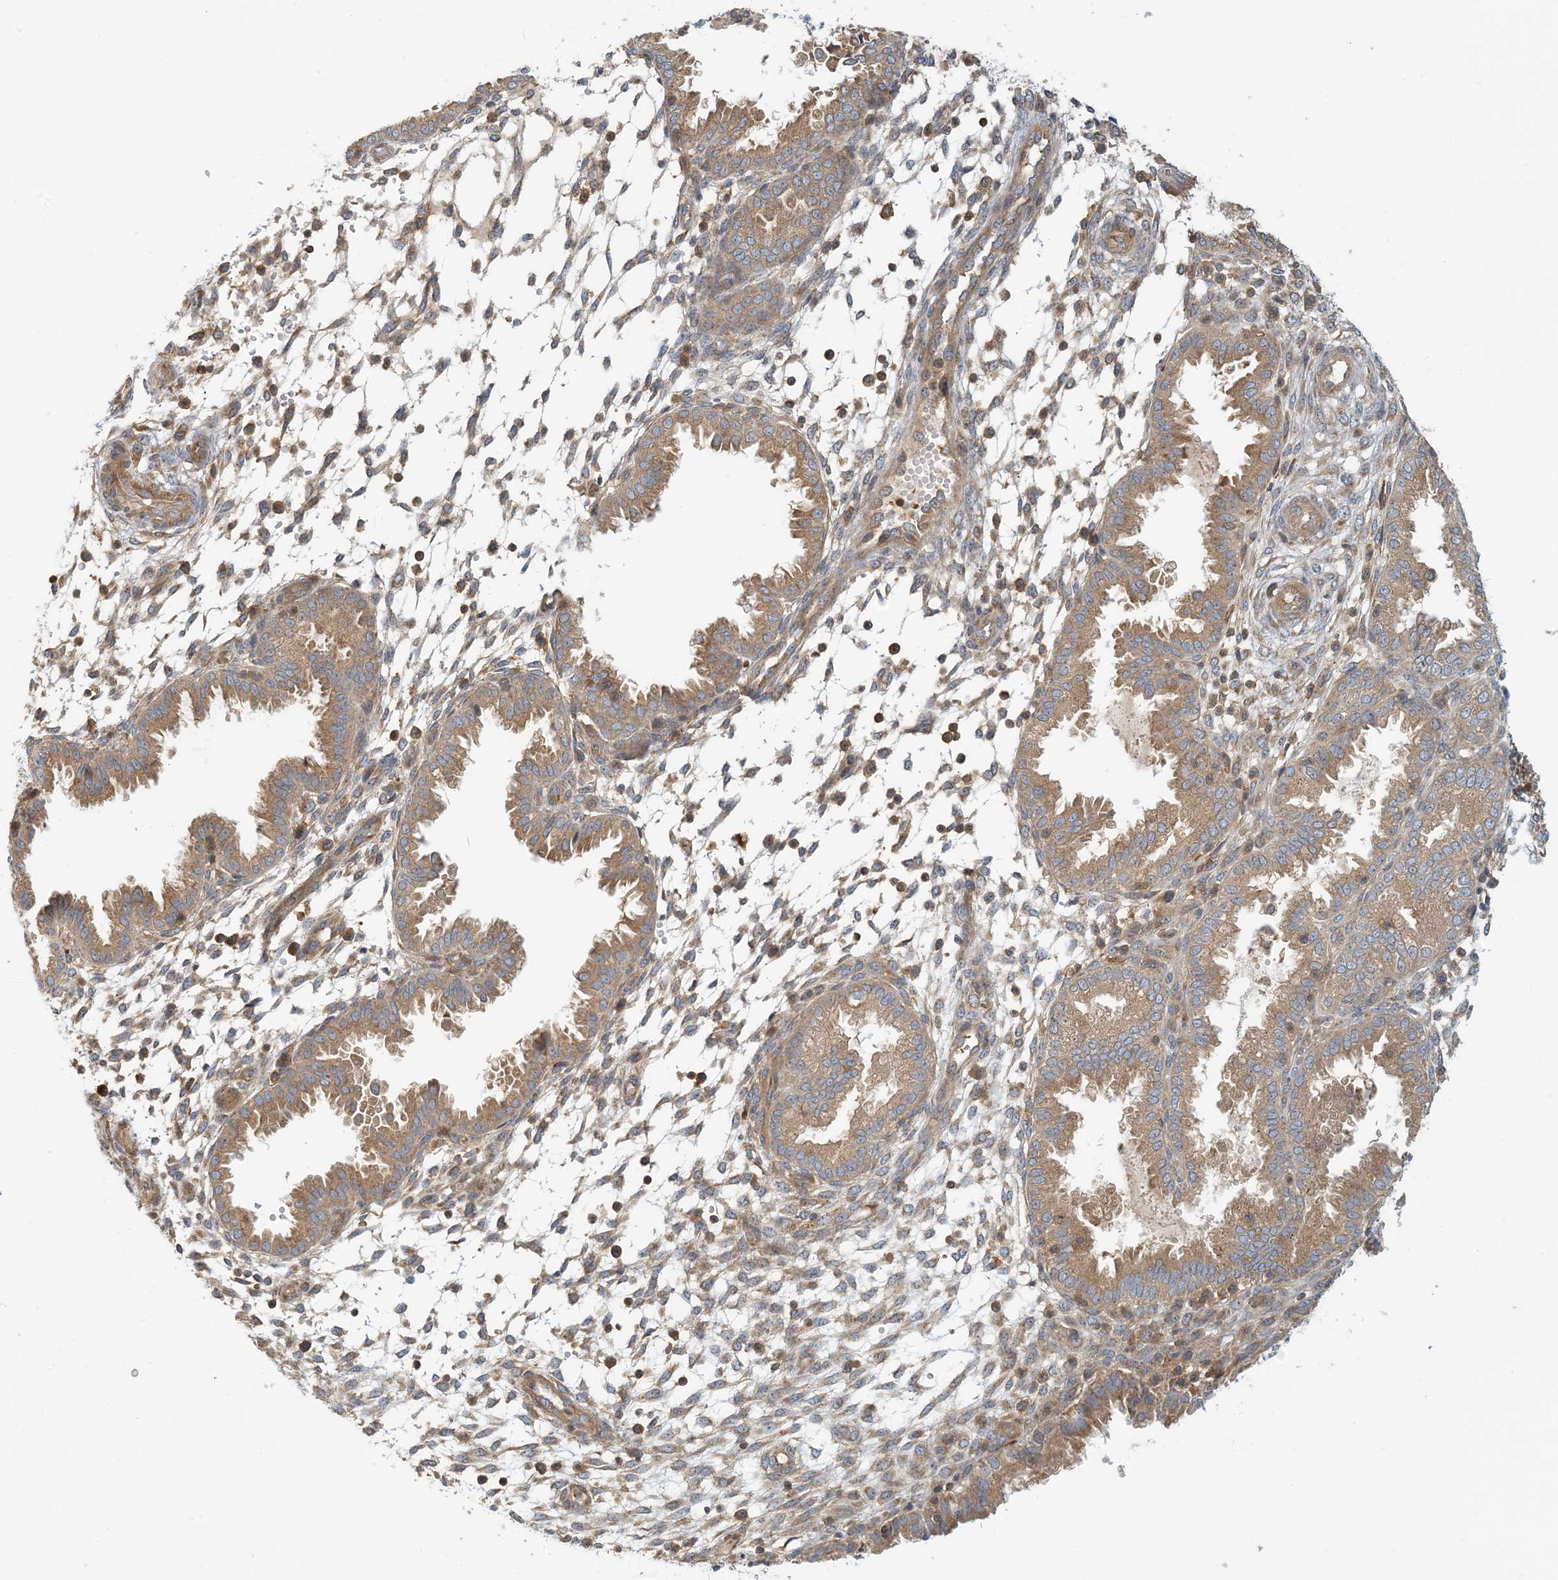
{"staining": {"intensity": "moderate", "quantity": "<25%", "location": "cytoplasmic/membranous"}, "tissue": "endometrium", "cell_type": "Cells in endometrial stroma", "image_type": "normal", "snomed": [{"axis": "morphology", "description": "Normal tissue, NOS"}, {"axis": "topography", "description": "Endometrium"}], "caption": "IHC of unremarkable endometrium demonstrates low levels of moderate cytoplasmic/membranous staining in about <25% of cells in endometrial stroma.", "gene": "COLEC11", "patient": {"sex": "female", "age": 33}}